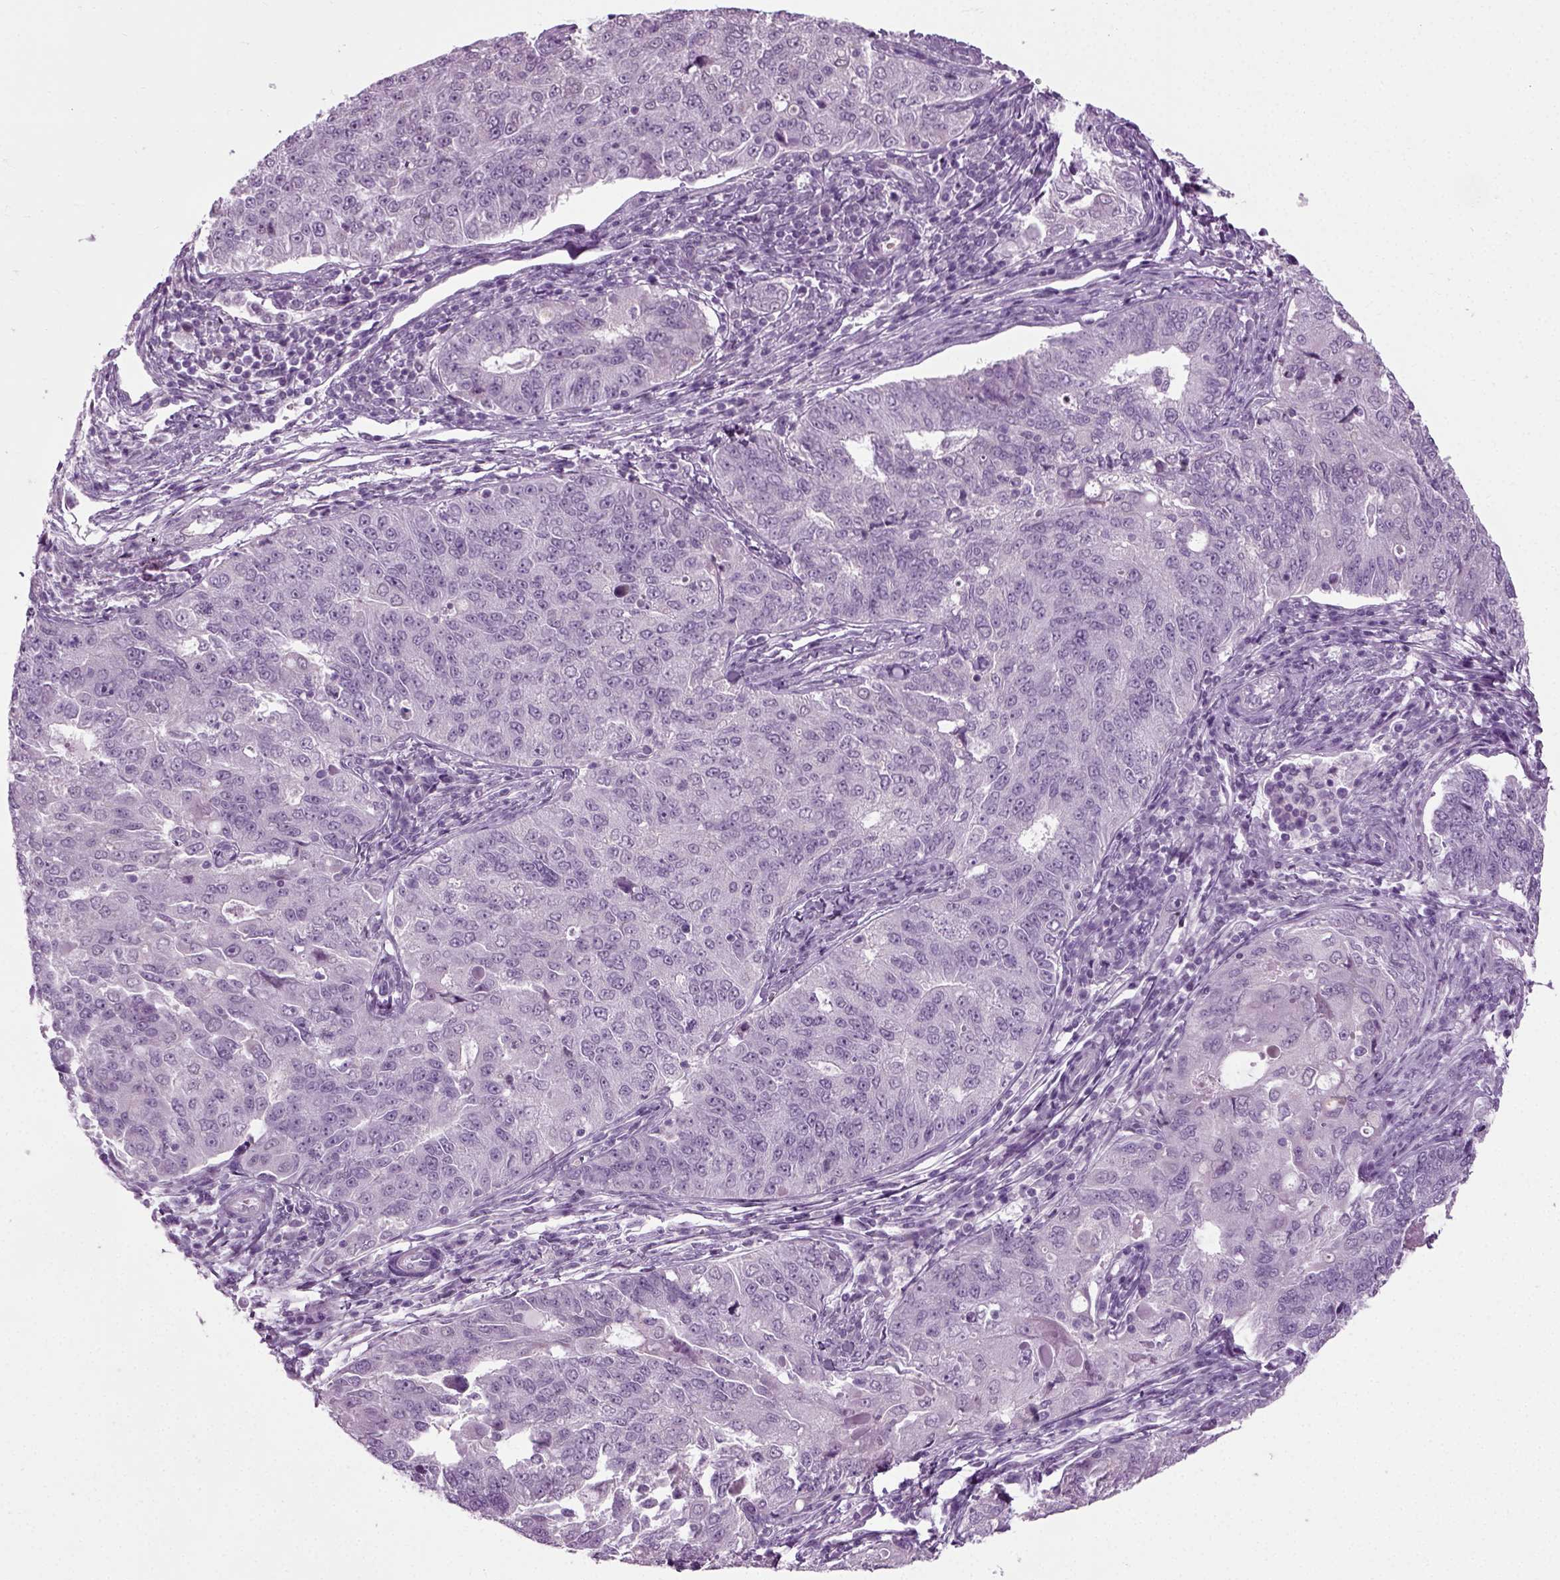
{"staining": {"intensity": "negative", "quantity": "none", "location": "none"}, "tissue": "endometrial cancer", "cell_type": "Tumor cells", "image_type": "cancer", "snomed": [{"axis": "morphology", "description": "Adenocarcinoma, NOS"}, {"axis": "topography", "description": "Endometrium"}], "caption": "High power microscopy photomicrograph of an immunohistochemistry photomicrograph of adenocarcinoma (endometrial), revealing no significant expression in tumor cells.", "gene": "ZC2HC1C", "patient": {"sex": "female", "age": 43}}